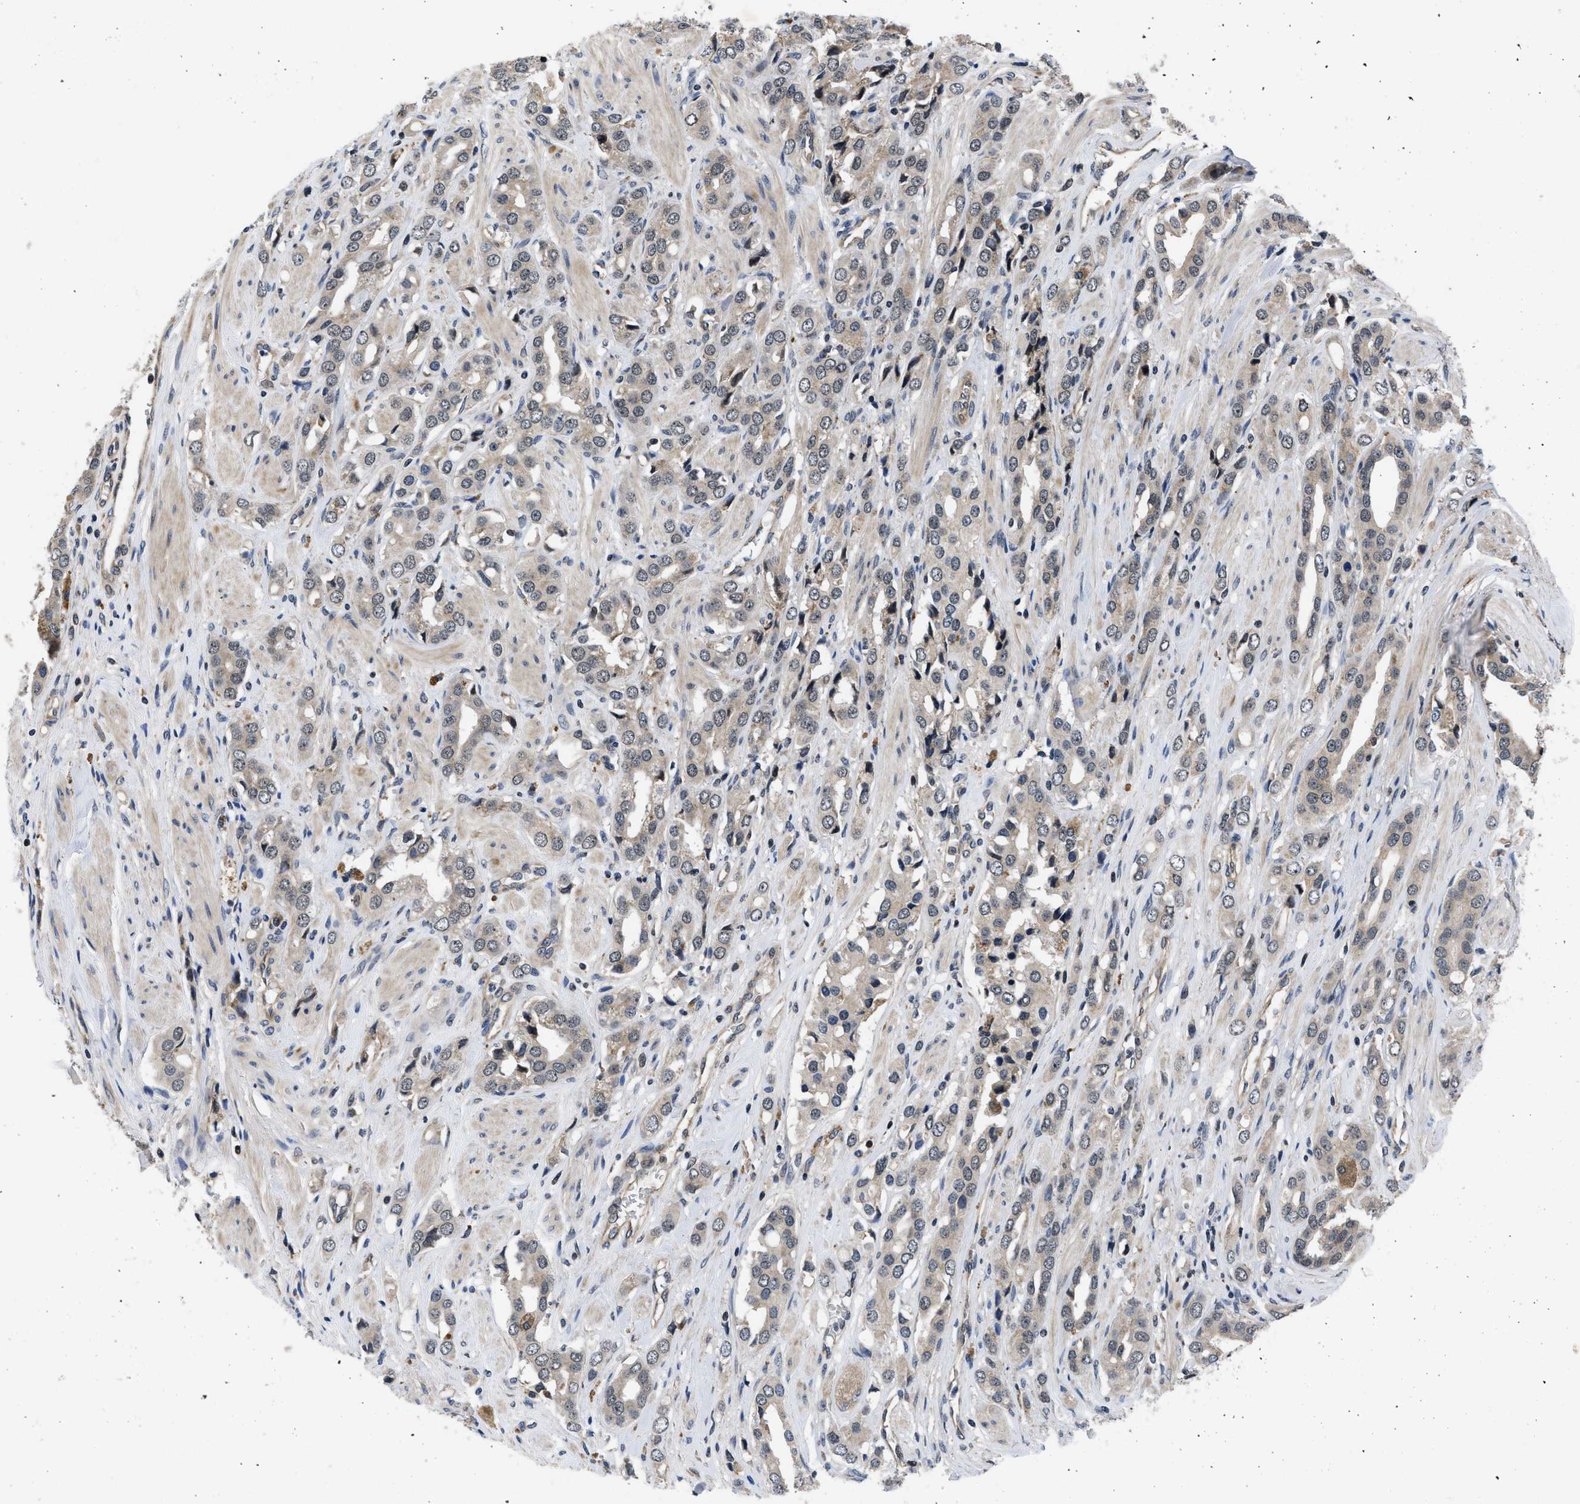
{"staining": {"intensity": "weak", "quantity": ">75%", "location": "cytoplasmic/membranous"}, "tissue": "prostate cancer", "cell_type": "Tumor cells", "image_type": "cancer", "snomed": [{"axis": "morphology", "description": "Adenocarcinoma, High grade"}, {"axis": "topography", "description": "Prostate"}], "caption": "There is low levels of weak cytoplasmic/membranous expression in tumor cells of prostate cancer (high-grade adenocarcinoma), as demonstrated by immunohistochemical staining (brown color).", "gene": "DNAJC14", "patient": {"sex": "male", "age": 52}}